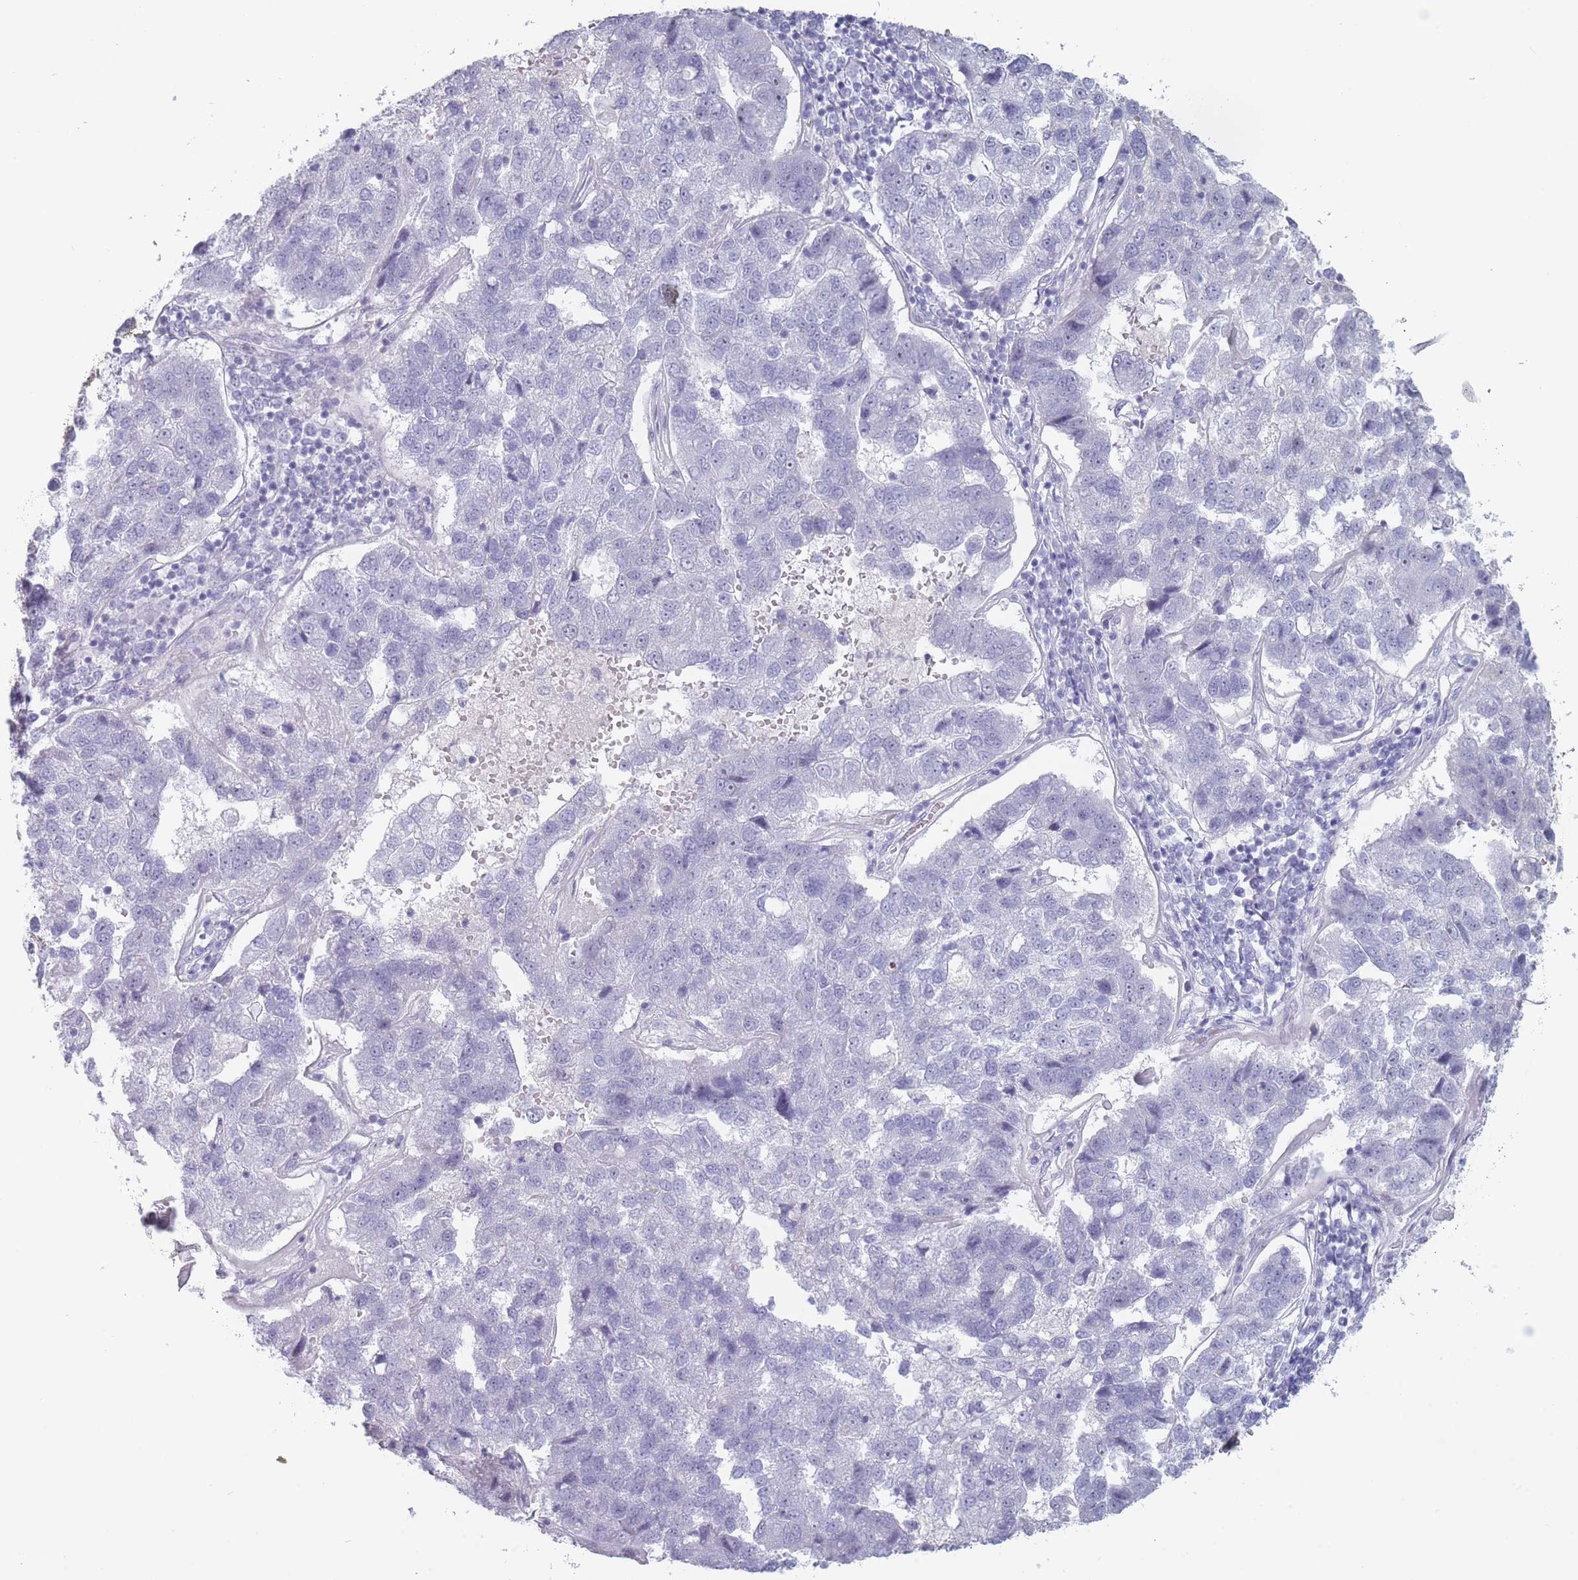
{"staining": {"intensity": "negative", "quantity": "none", "location": "none"}, "tissue": "pancreatic cancer", "cell_type": "Tumor cells", "image_type": "cancer", "snomed": [{"axis": "morphology", "description": "Adenocarcinoma, NOS"}, {"axis": "topography", "description": "Pancreas"}], "caption": "Photomicrograph shows no protein staining in tumor cells of pancreatic cancer (adenocarcinoma) tissue.", "gene": "ROS1", "patient": {"sex": "female", "age": 61}}